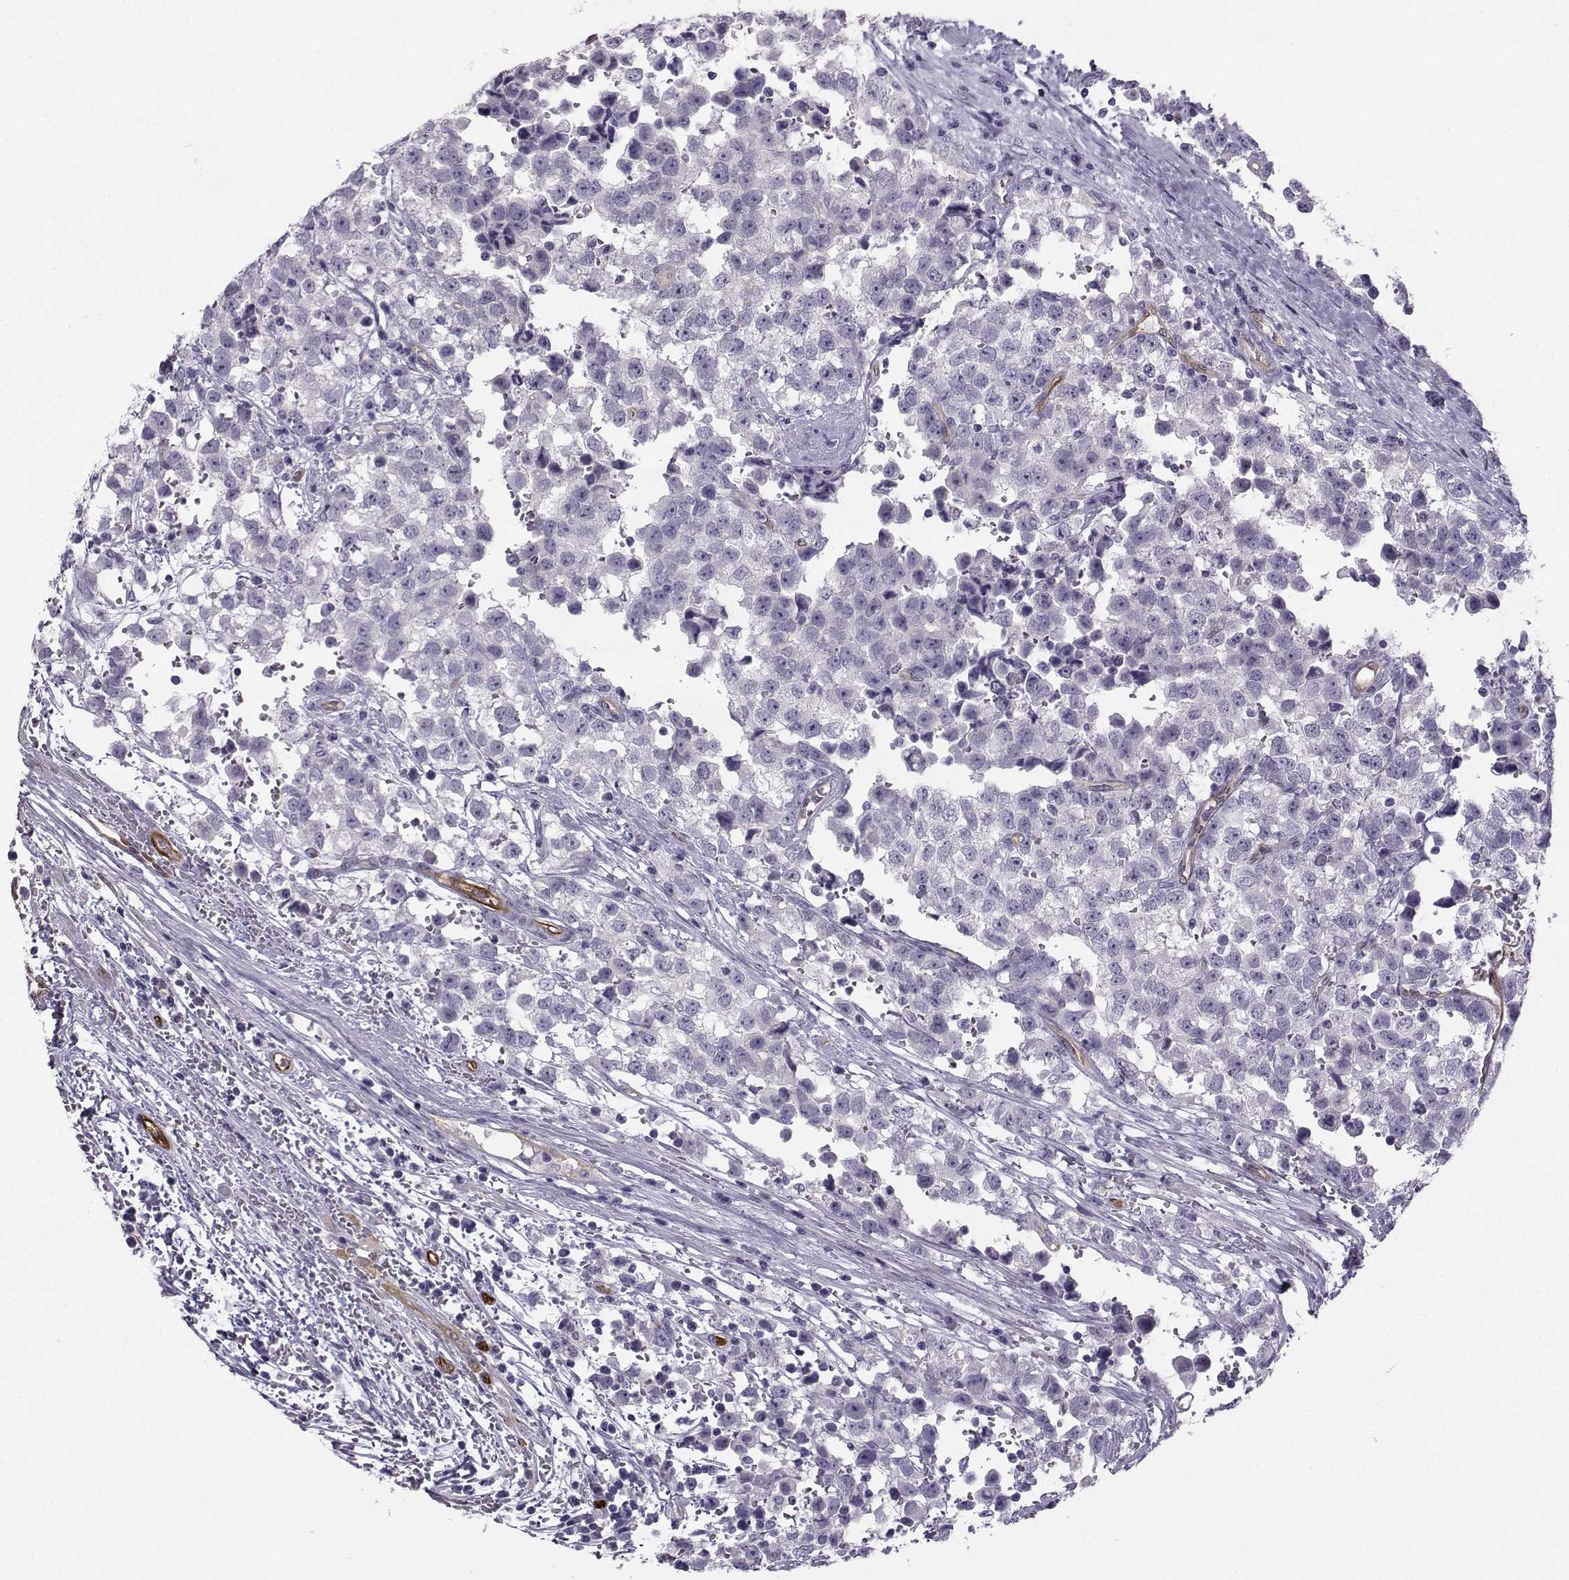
{"staining": {"intensity": "negative", "quantity": "none", "location": "none"}, "tissue": "testis cancer", "cell_type": "Tumor cells", "image_type": "cancer", "snomed": [{"axis": "morphology", "description": "Seminoma, NOS"}, {"axis": "topography", "description": "Testis"}], "caption": "Immunohistochemistry of human testis cancer (seminoma) exhibits no staining in tumor cells. (DAB immunohistochemistry (IHC), high magnification).", "gene": "NQO1", "patient": {"sex": "male", "age": 34}}